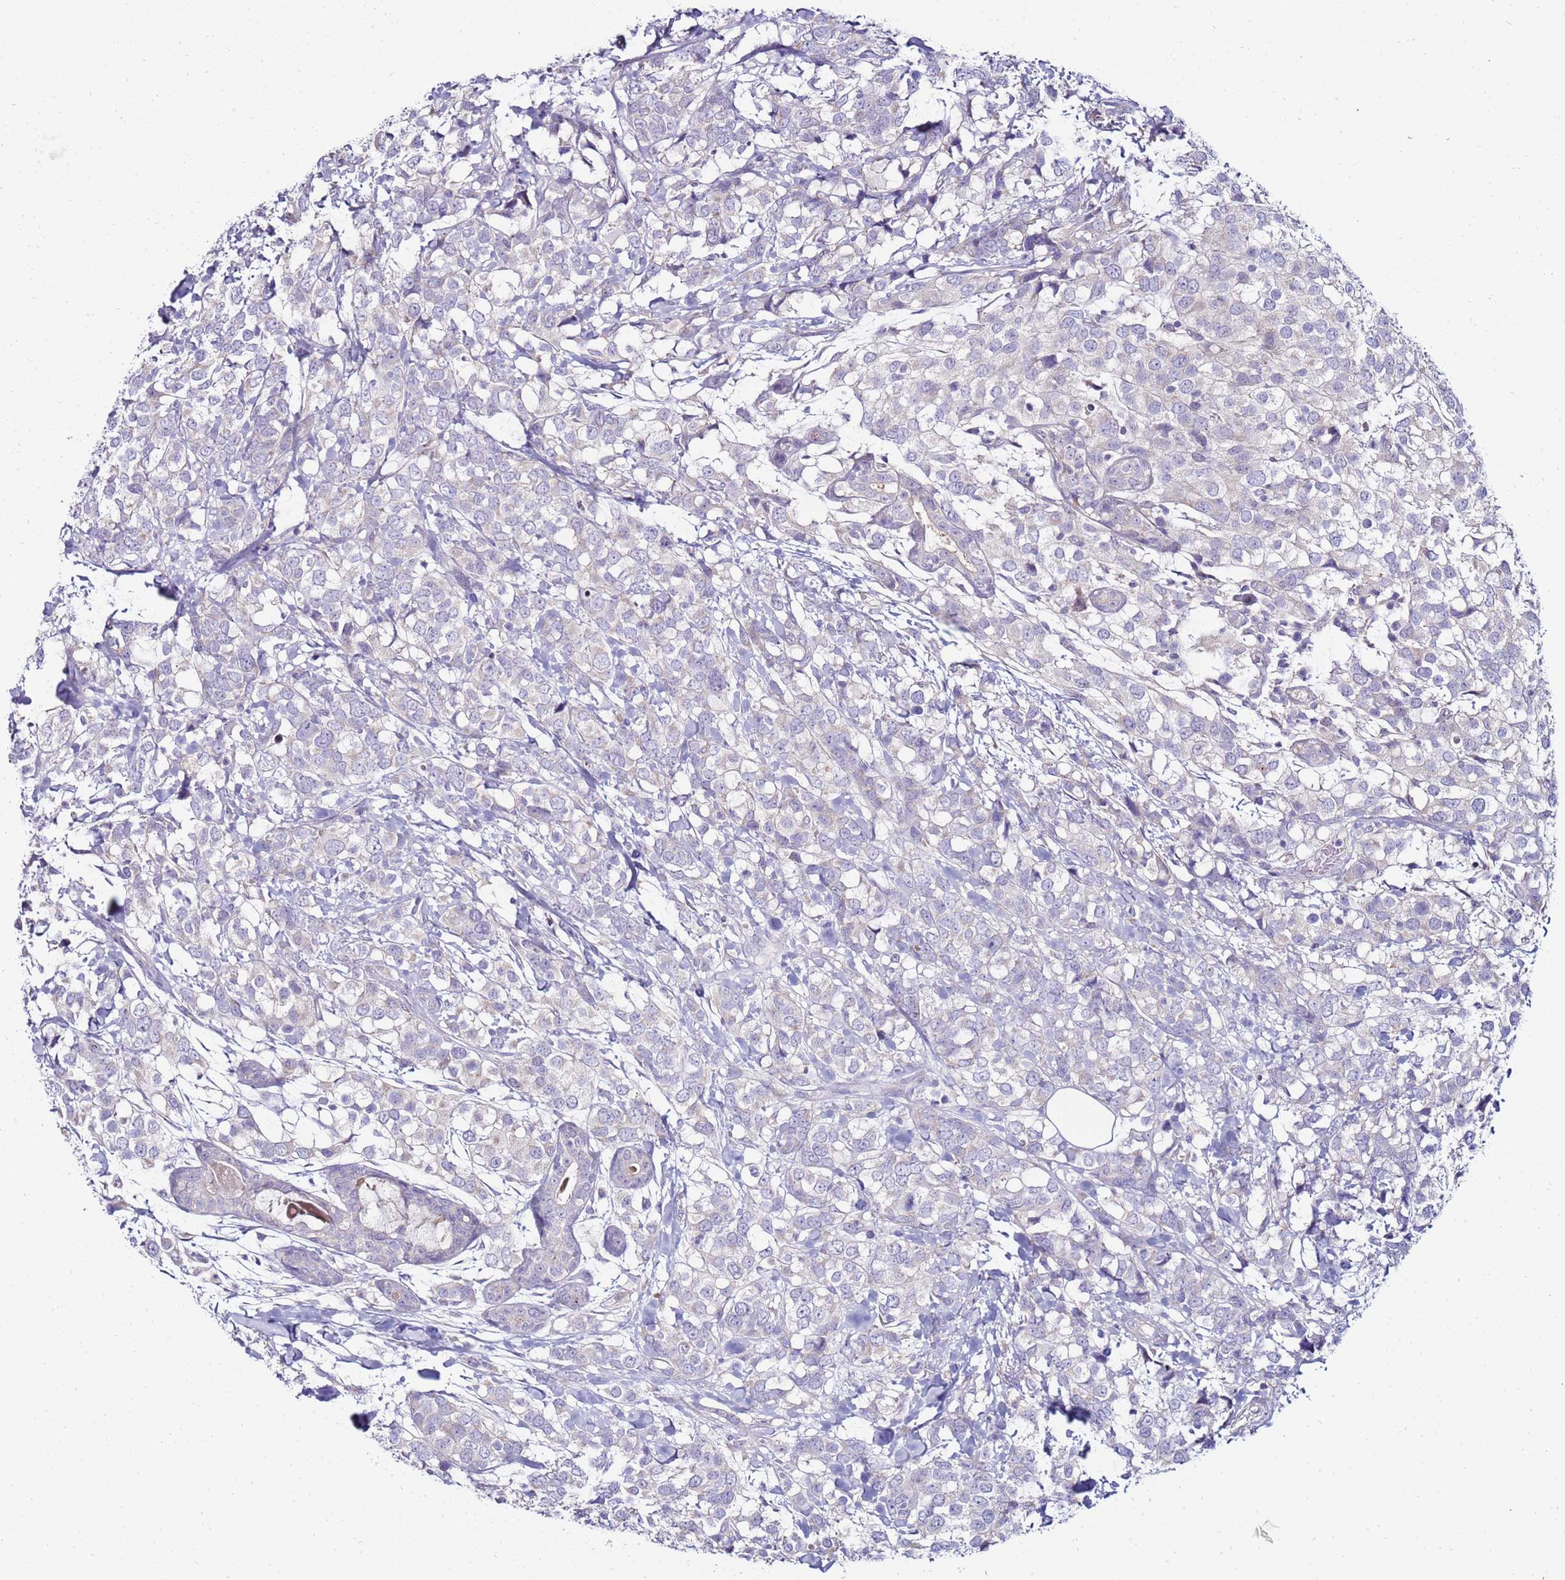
{"staining": {"intensity": "negative", "quantity": "none", "location": "none"}, "tissue": "breast cancer", "cell_type": "Tumor cells", "image_type": "cancer", "snomed": [{"axis": "morphology", "description": "Lobular carcinoma"}, {"axis": "topography", "description": "Breast"}], "caption": "The immunohistochemistry (IHC) photomicrograph has no significant staining in tumor cells of breast cancer tissue. The staining is performed using DAB brown chromogen with nuclei counter-stained in using hematoxylin.", "gene": "GPN3", "patient": {"sex": "female", "age": 59}}